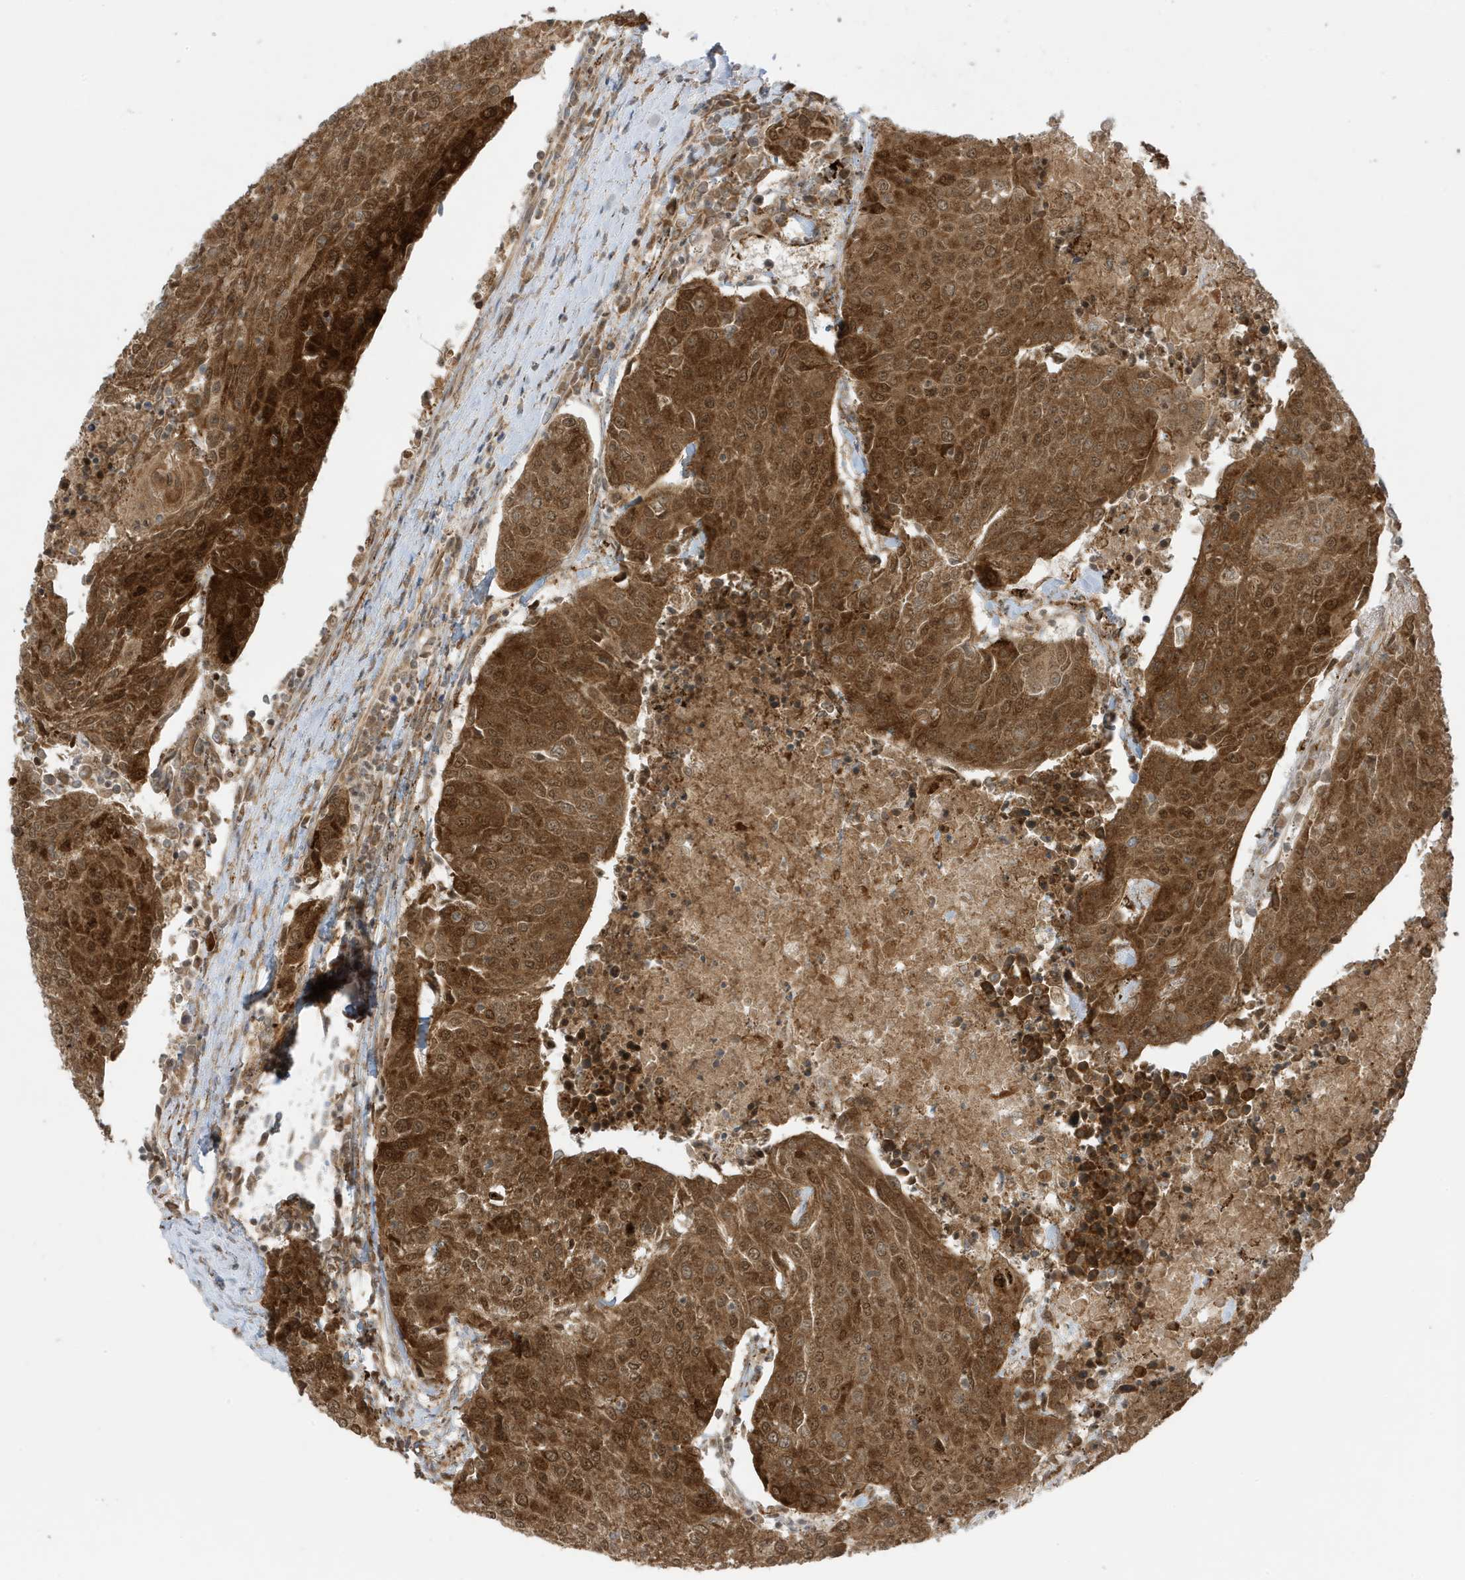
{"staining": {"intensity": "strong", "quantity": ">75%", "location": "cytoplasmic/membranous,nuclear"}, "tissue": "urothelial cancer", "cell_type": "Tumor cells", "image_type": "cancer", "snomed": [{"axis": "morphology", "description": "Urothelial carcinoma, High grade"}, {"axis": "topography", "description": "Urinary bladder"}], "caption": "DAB immunohistochemical staining of human urothelial cancer demonstrates strong cytoplasmic/membranous and nuclear protein positivity in about >75% of tumor cells. (IHC, brightfield microscopy, high magnification).", "gene": "DHX36", "patient": {"sex": "female", "age": 85}}